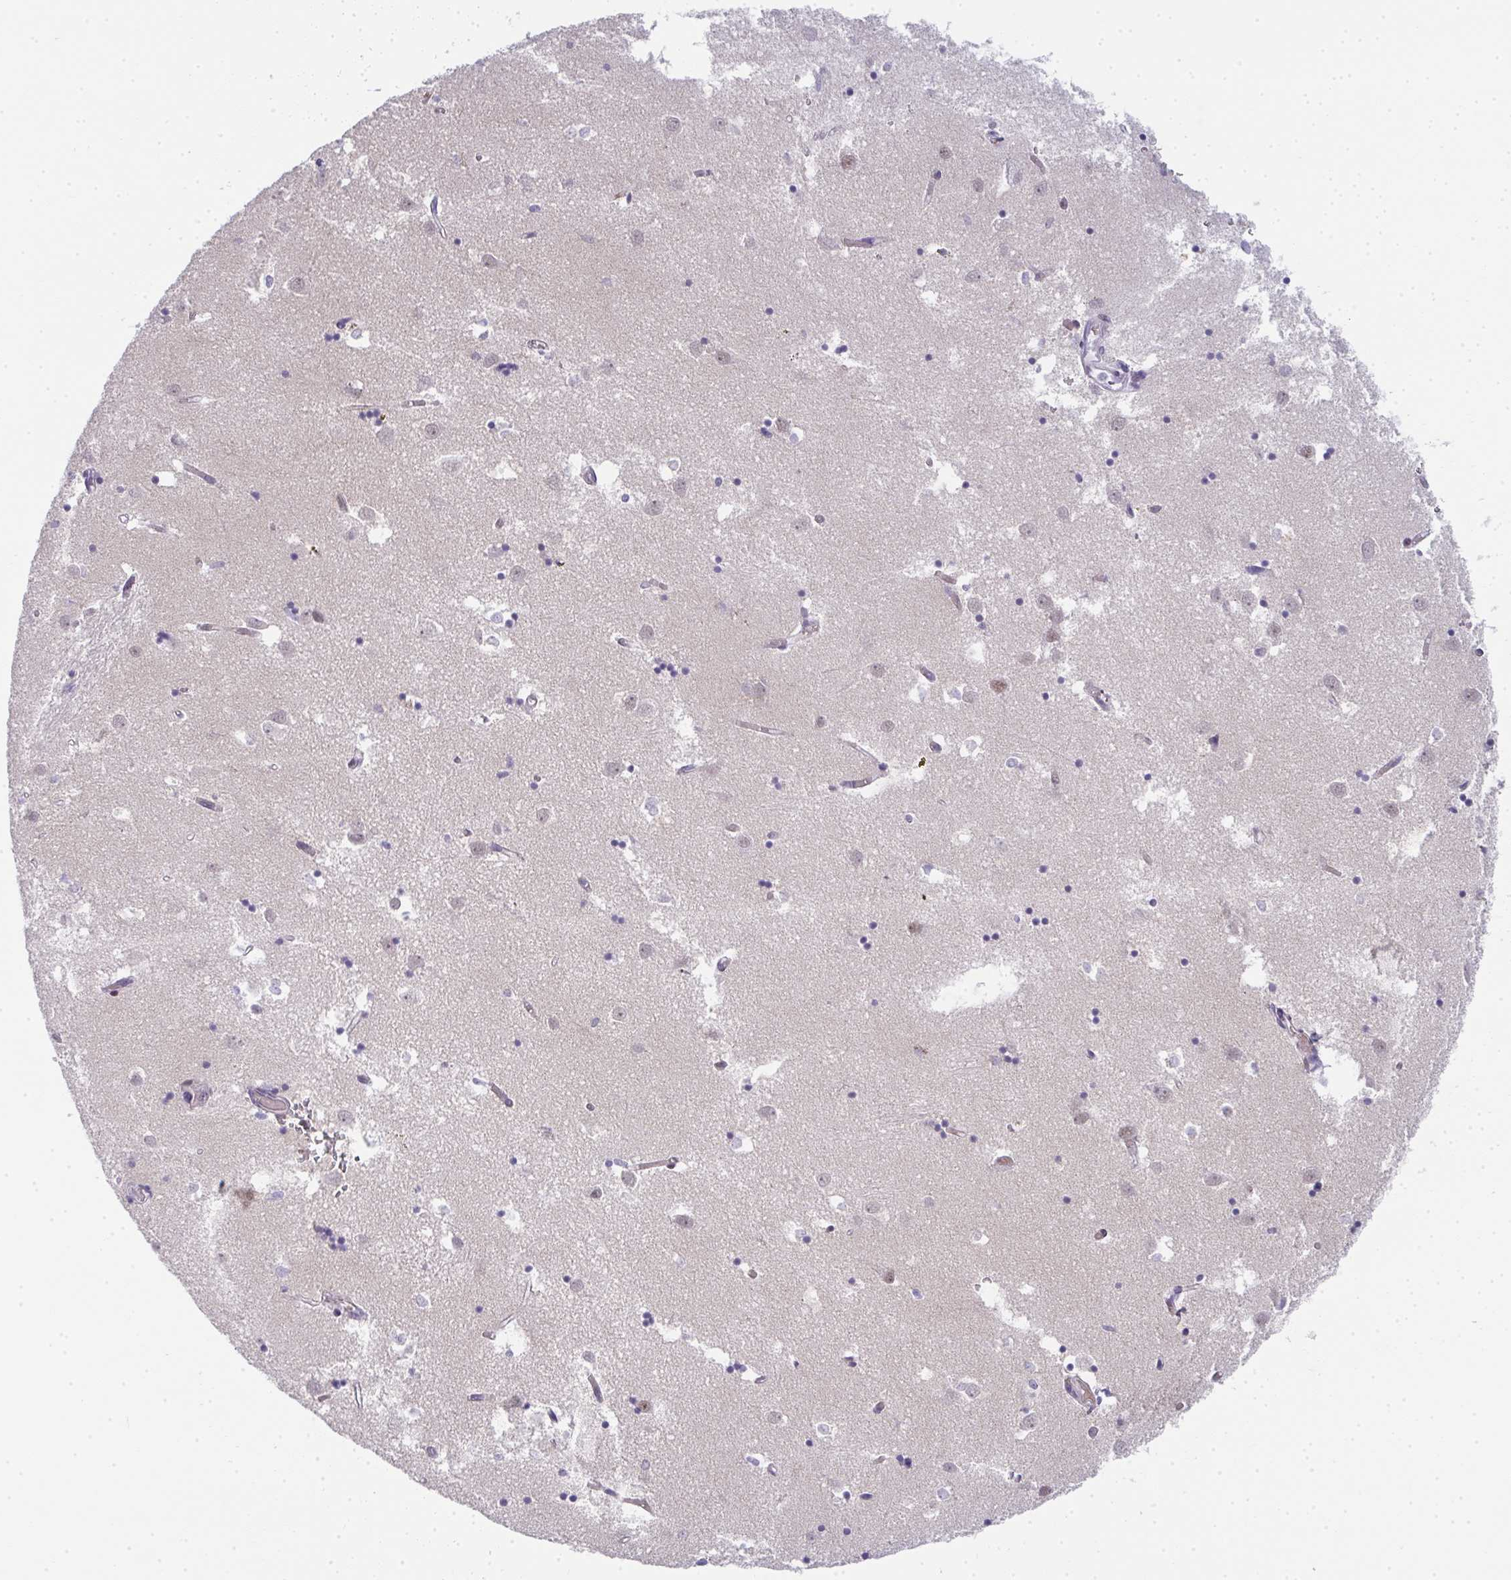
{"staining": {"intensity": "negative", "quantity": "none", "location": "none"}, "tissue": "caudate", "cell_type": "Glial cells", "image_type": "normal", "snomed": [{"axis": "morphology", "description": "Normal tissue, NOS"}, {"axis": "topography", "description": "Lateral ventricle wall"}], "caption": "This is an IHC photomicrograph of benign human caudate. There is no positivity in glial cells.", "gene": "TNMD", "patient": {"sex": "male", "age": 70}}